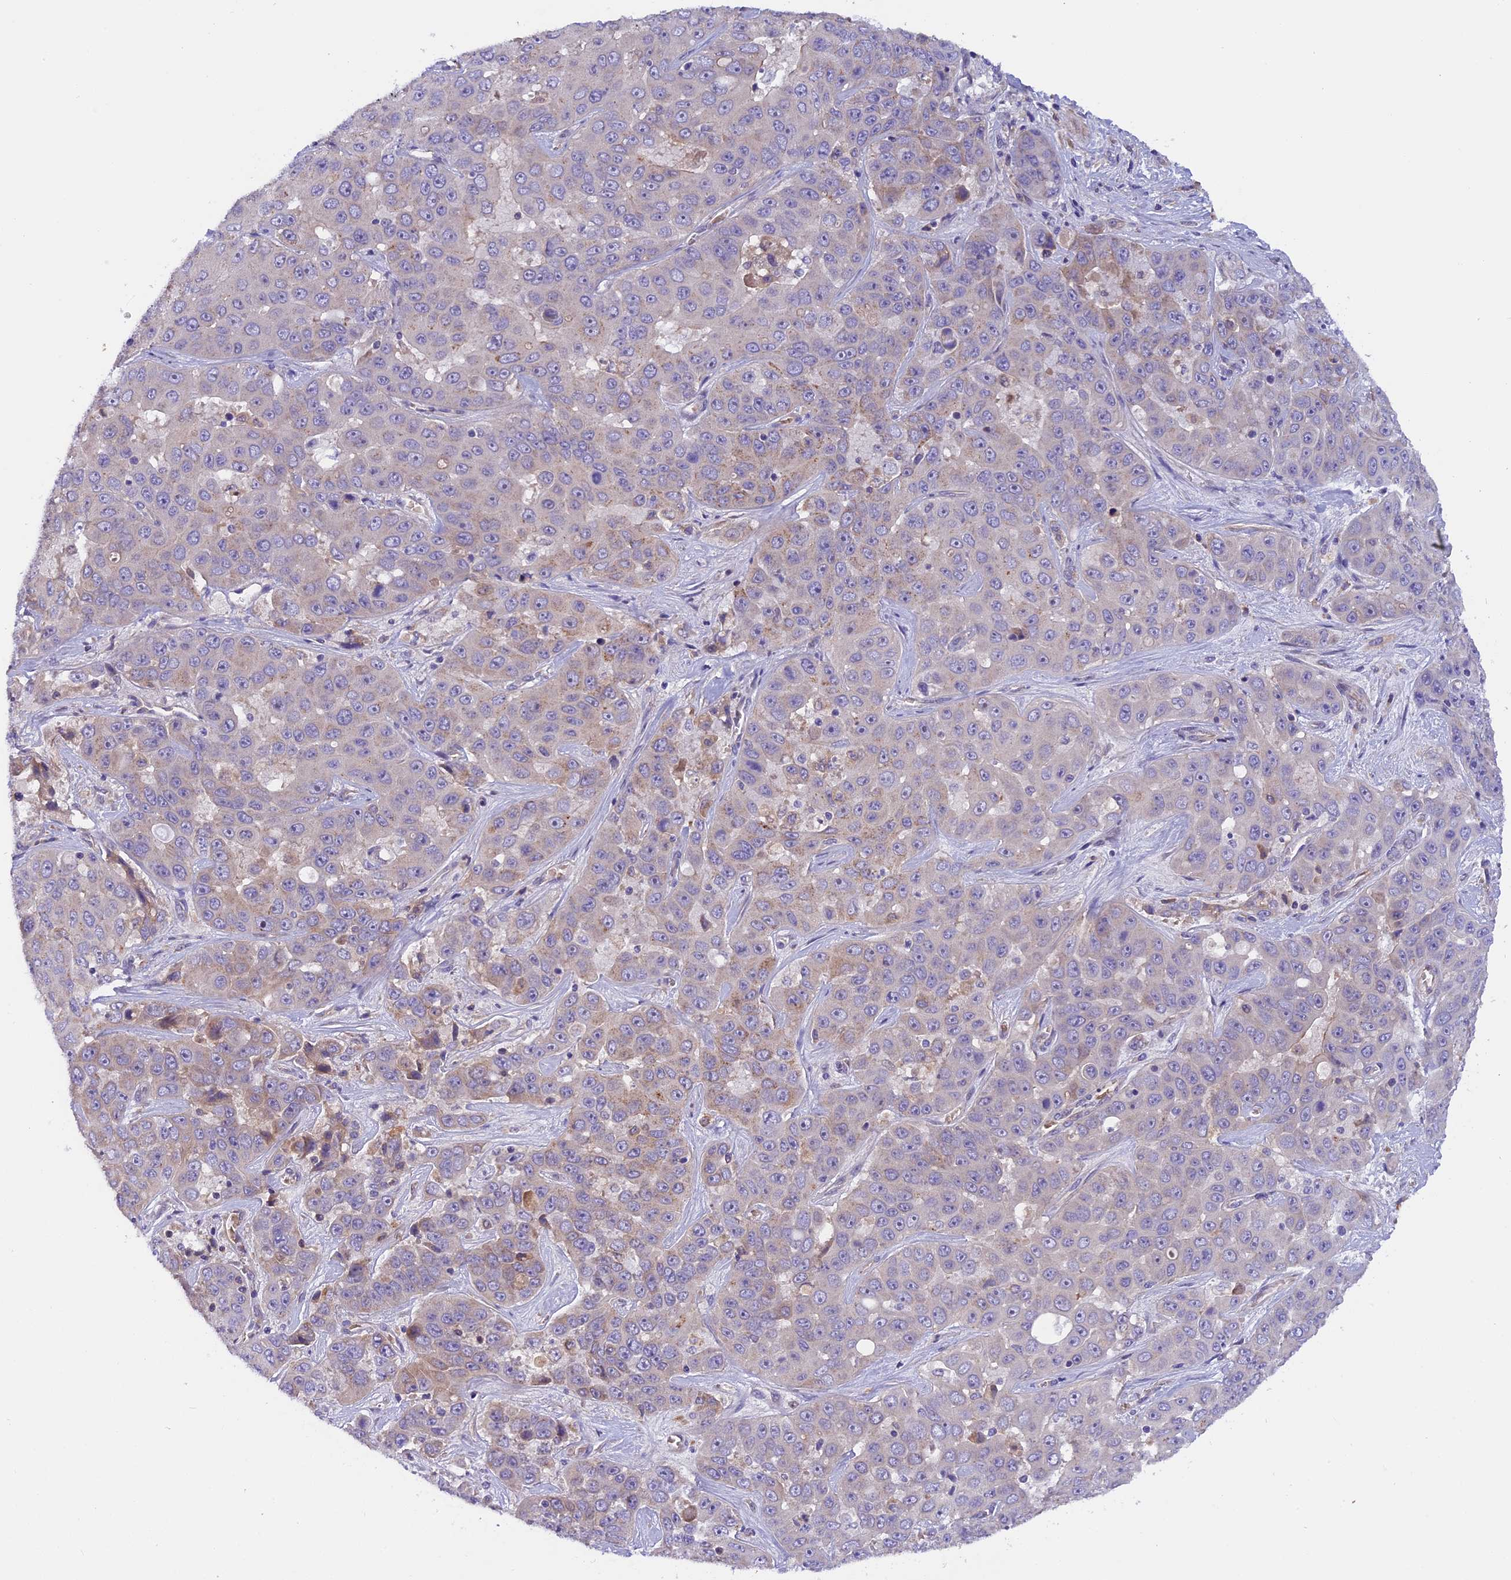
{"staining": {"intensity": "weak", "quantity": "<25%", "location": "cytoplasmic/membranous"}, "tissue": "liver cancer", "cell_type": "Tumor cells", "image_type": "cancer", "snomed": [{"axis": "morphology", "description": "Cholangiocarcinoma"}, {"axis": "topography", "description": "Liver"}], "caption": "High power microscopy image of an immunohistochemistry micrograph of liver cancer (cholangiocarcinoma), revealing no significant positivity in tumor cells.", "gene": "CCDC32", "patient": {"sex": "female", "age": 52}}